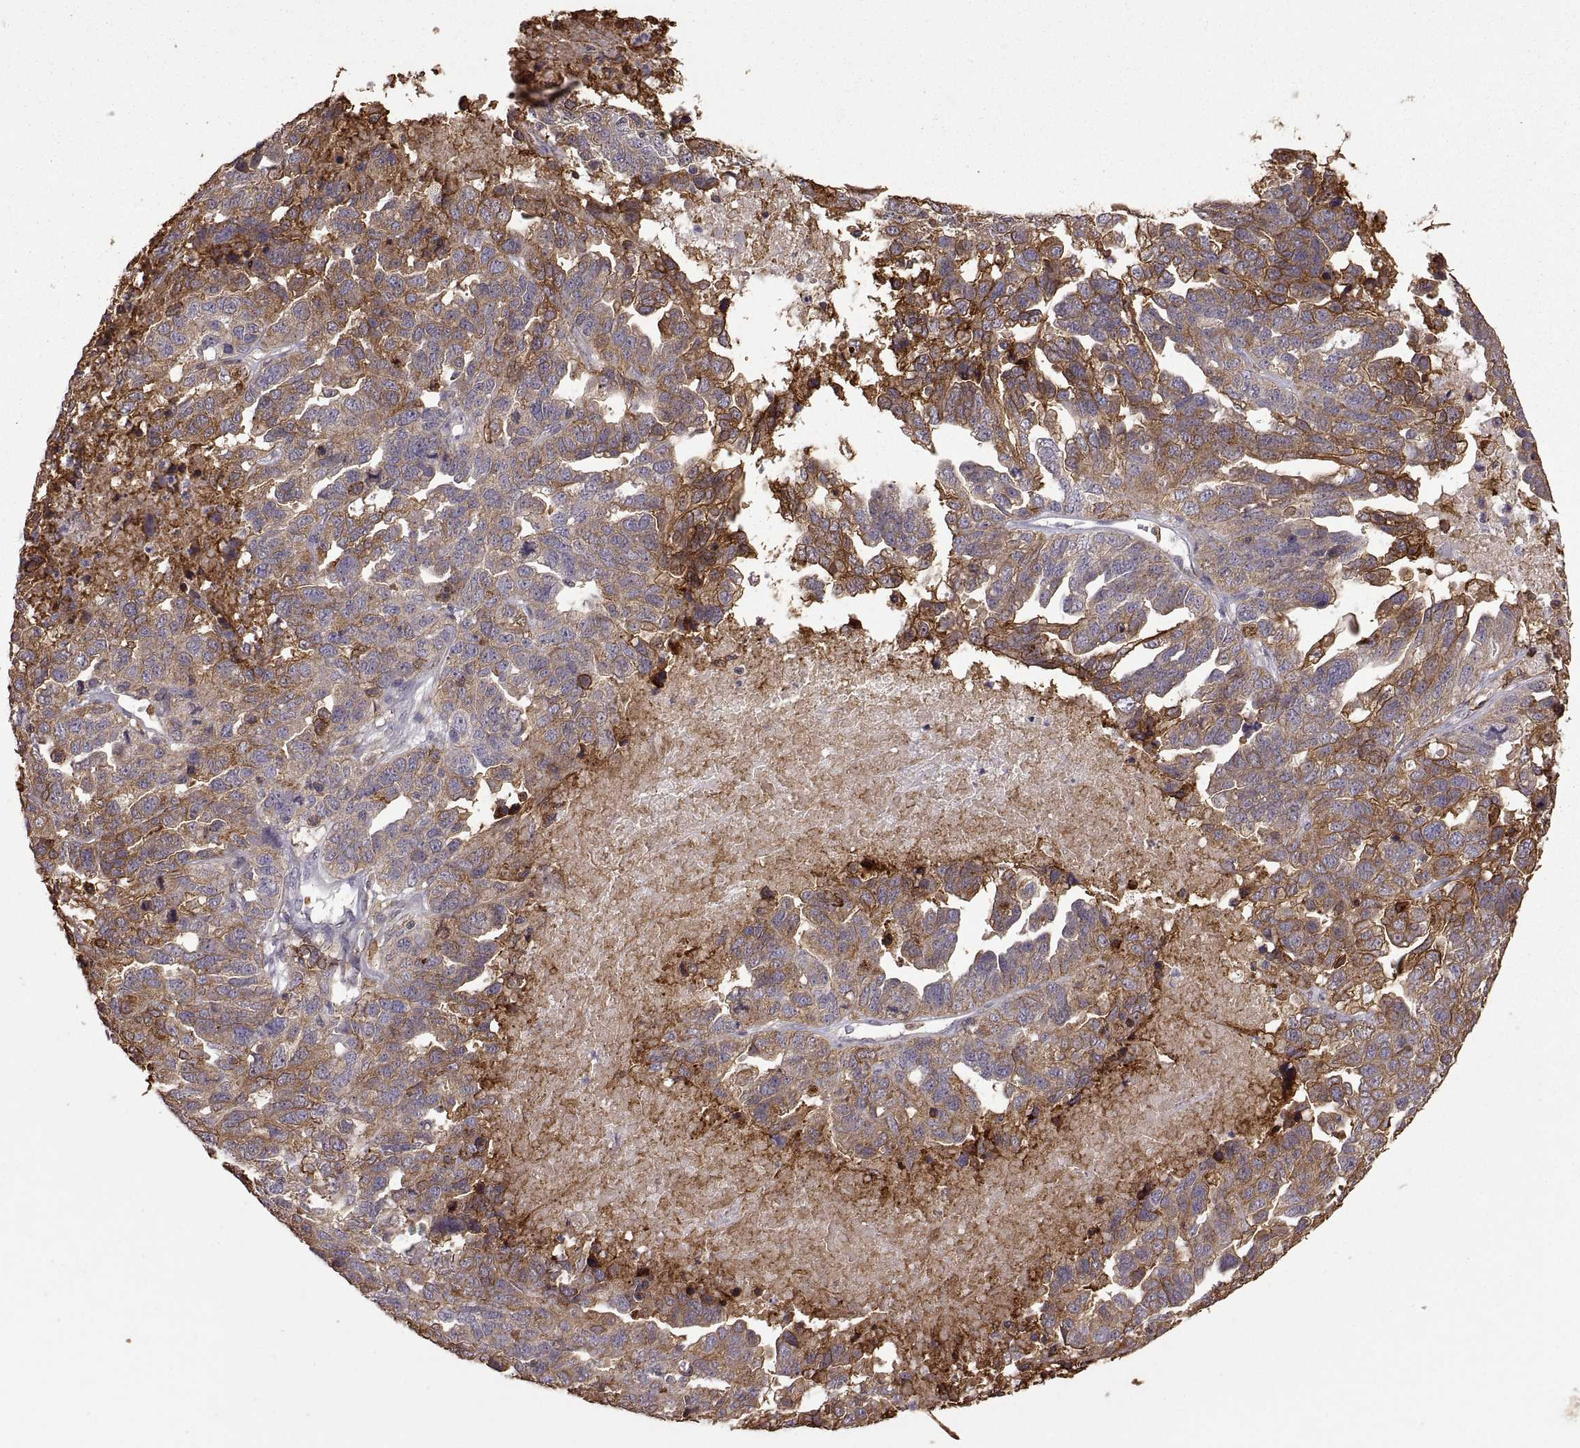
{"staining": {"intensity": "strong", "quantity": "25%-75%", "location": "cytoplasmic/membranous"}, "tissue": "ovarian cancer", "cell_type": "Tumor cells", "image_type": "cancer", "snomed": [{"axis": "morphology", "description": "Cystadenocarcinoma, serous, NOS"}, {"axis": "topography", "description": "Ovary"}], "caption": "Ovarian cancer (serous cystadenocarcinoma) stained with a brown dye displays strong cytoplasmic/membranous positive staining in approximately 25%-75% of tumor cells.", "gene": "S100A10", "patient": {"sex": "female", "age": 71}}